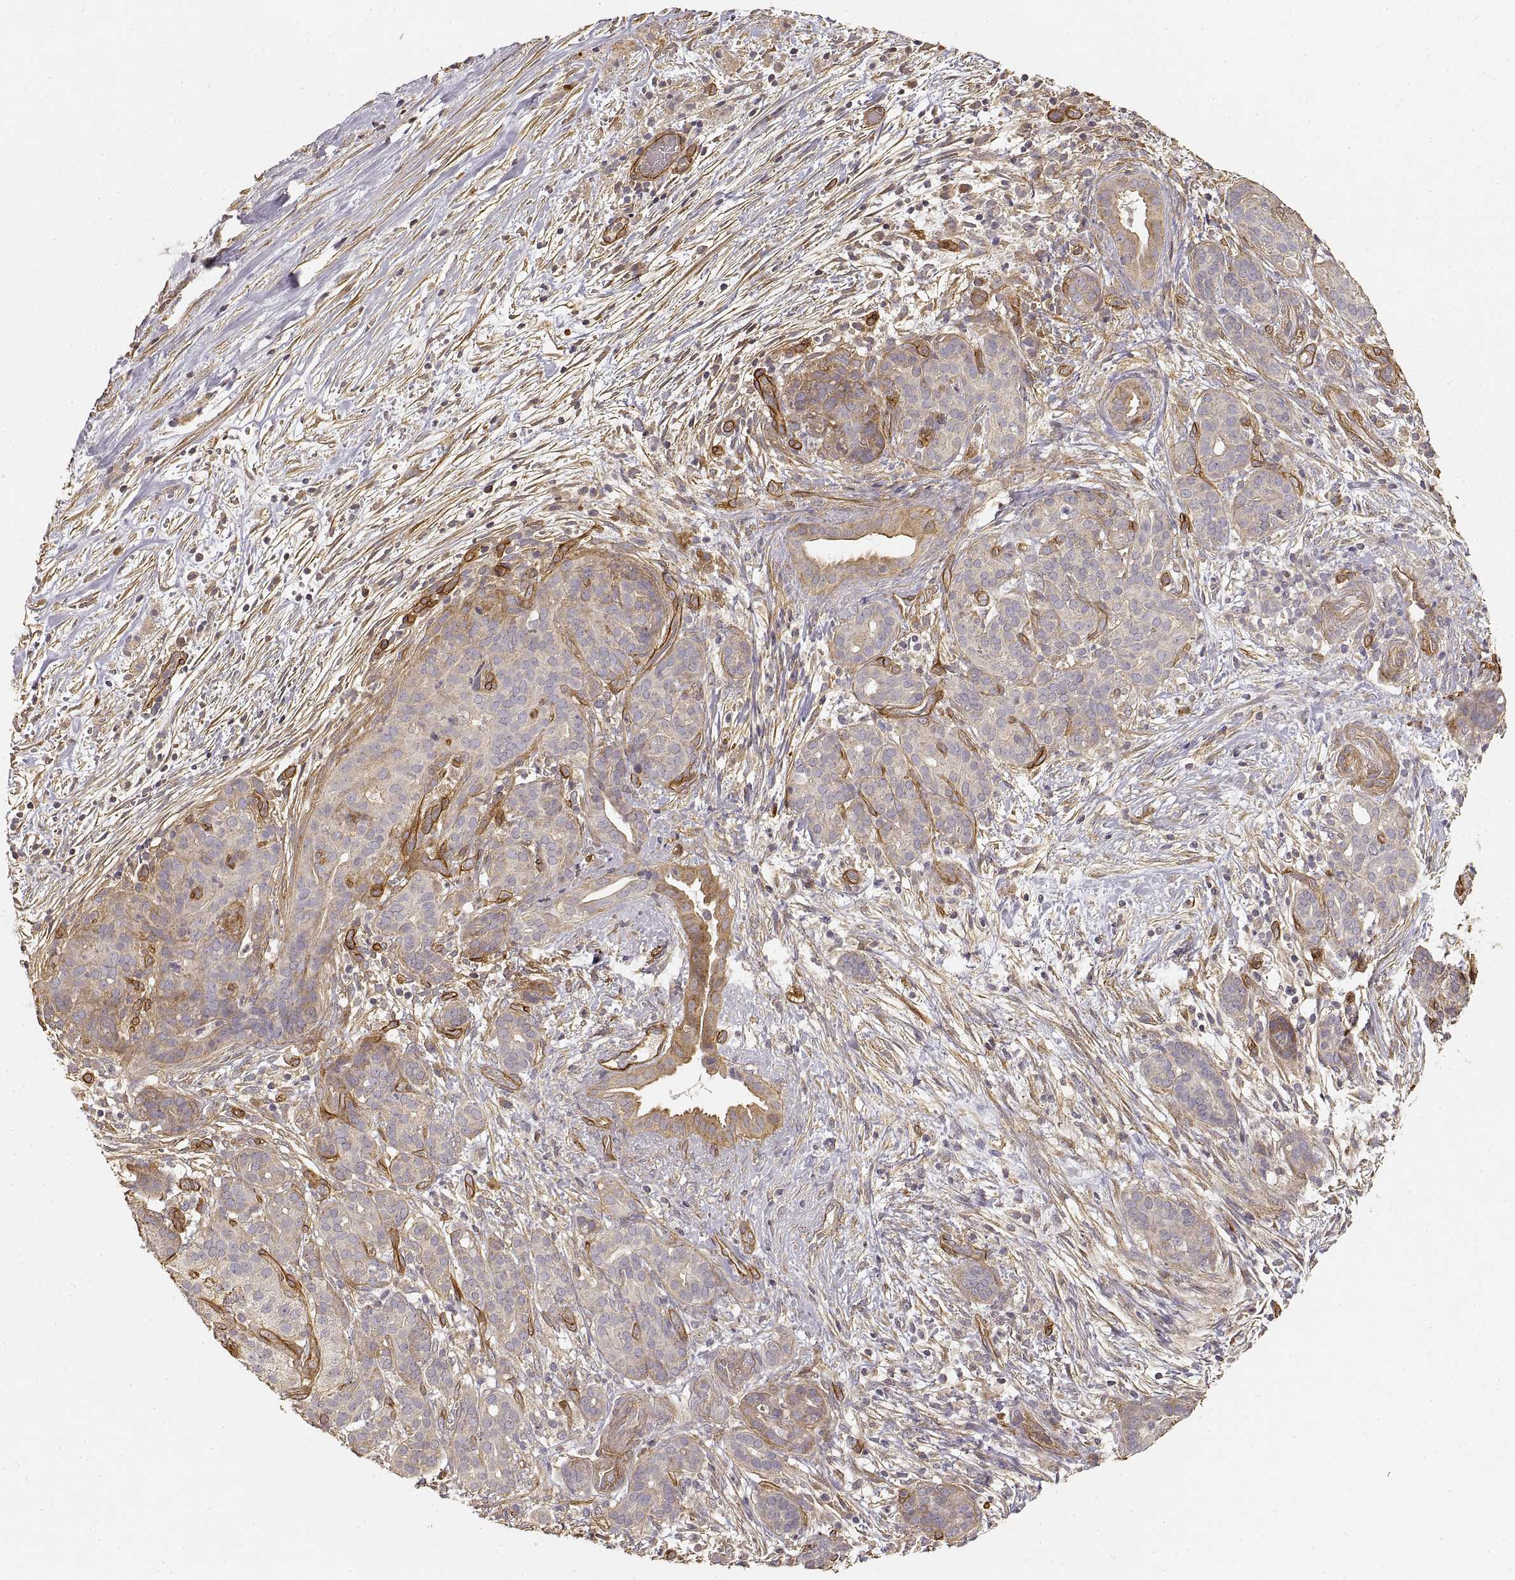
{"staining": {"intensity": "weak", "quantity": "<25%", "location": "cytoplasmic/membranous"}, "tissue": "pancreatic cancer", "cell_type": "Tumor cells", "image_type": "cancer", "snomed": [{"axis": "morphology", "description": "Adenocarcinoma, NOS"}, {"axis": "topography", "description": "Pancreas"}], "caption": "There is no significant positivity in tumor cells of pancreatic cancer.", "gene": "LAMA4", "patient": {"sex": "male", "age": 44}}